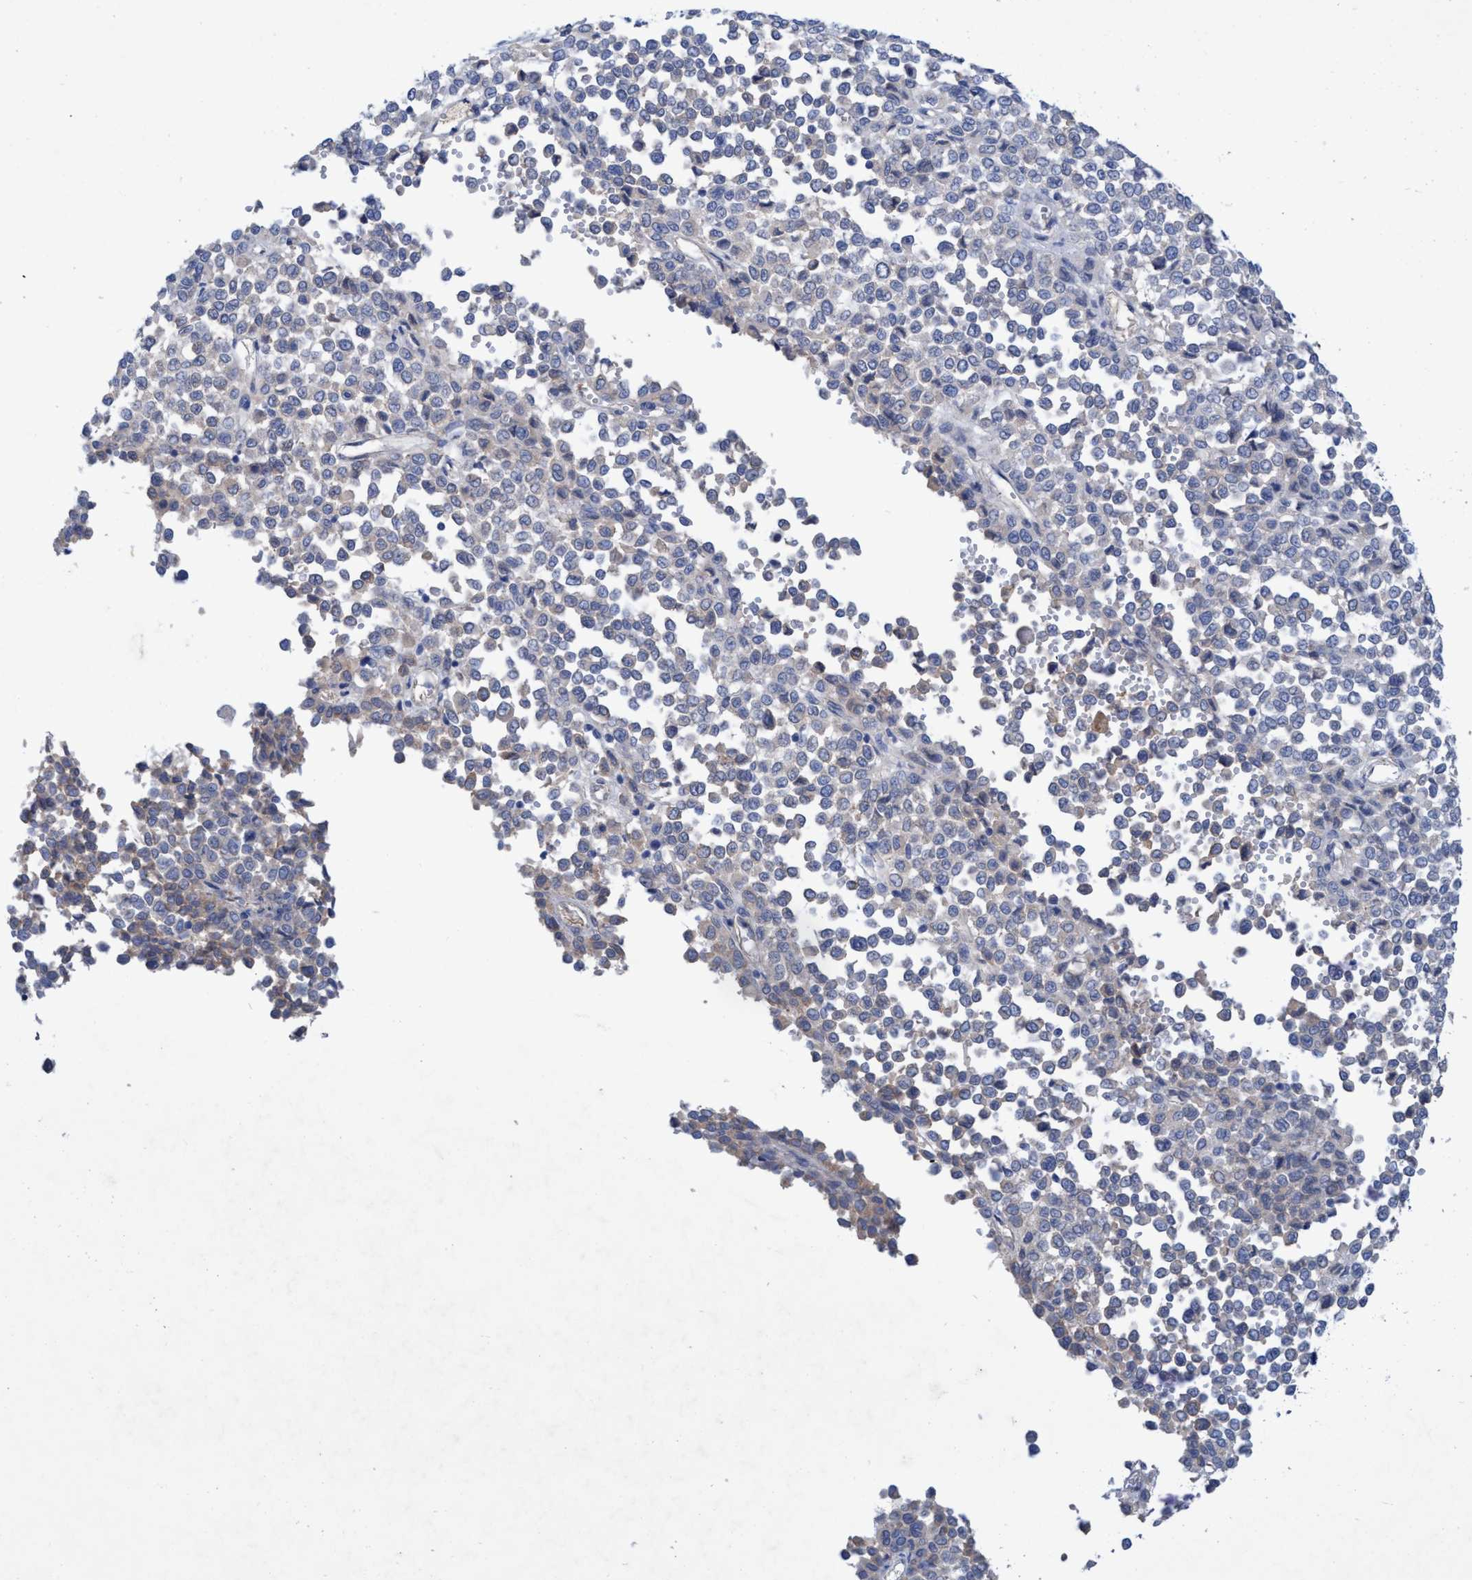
{"staining": {"intensity": "negative", "quantity": "none", "location": "none"}, "tissue": "melanoma", "cell_type": "Tumor cells", "image_type": "cancer", "snomed": [{"axis": "morphology", "description": "Malignant melanoma, Metastatic site"}, {"axis": "topography", "description": "Pancreas"}], "caption": "Image shows no protein positivity in tumor cells of malignant melanoma (metastatic site) tissue. (DAB immunohistochemistry, high magnification).", "gene": "GULP1", "patient": {"sex": "female", "age": 30}}